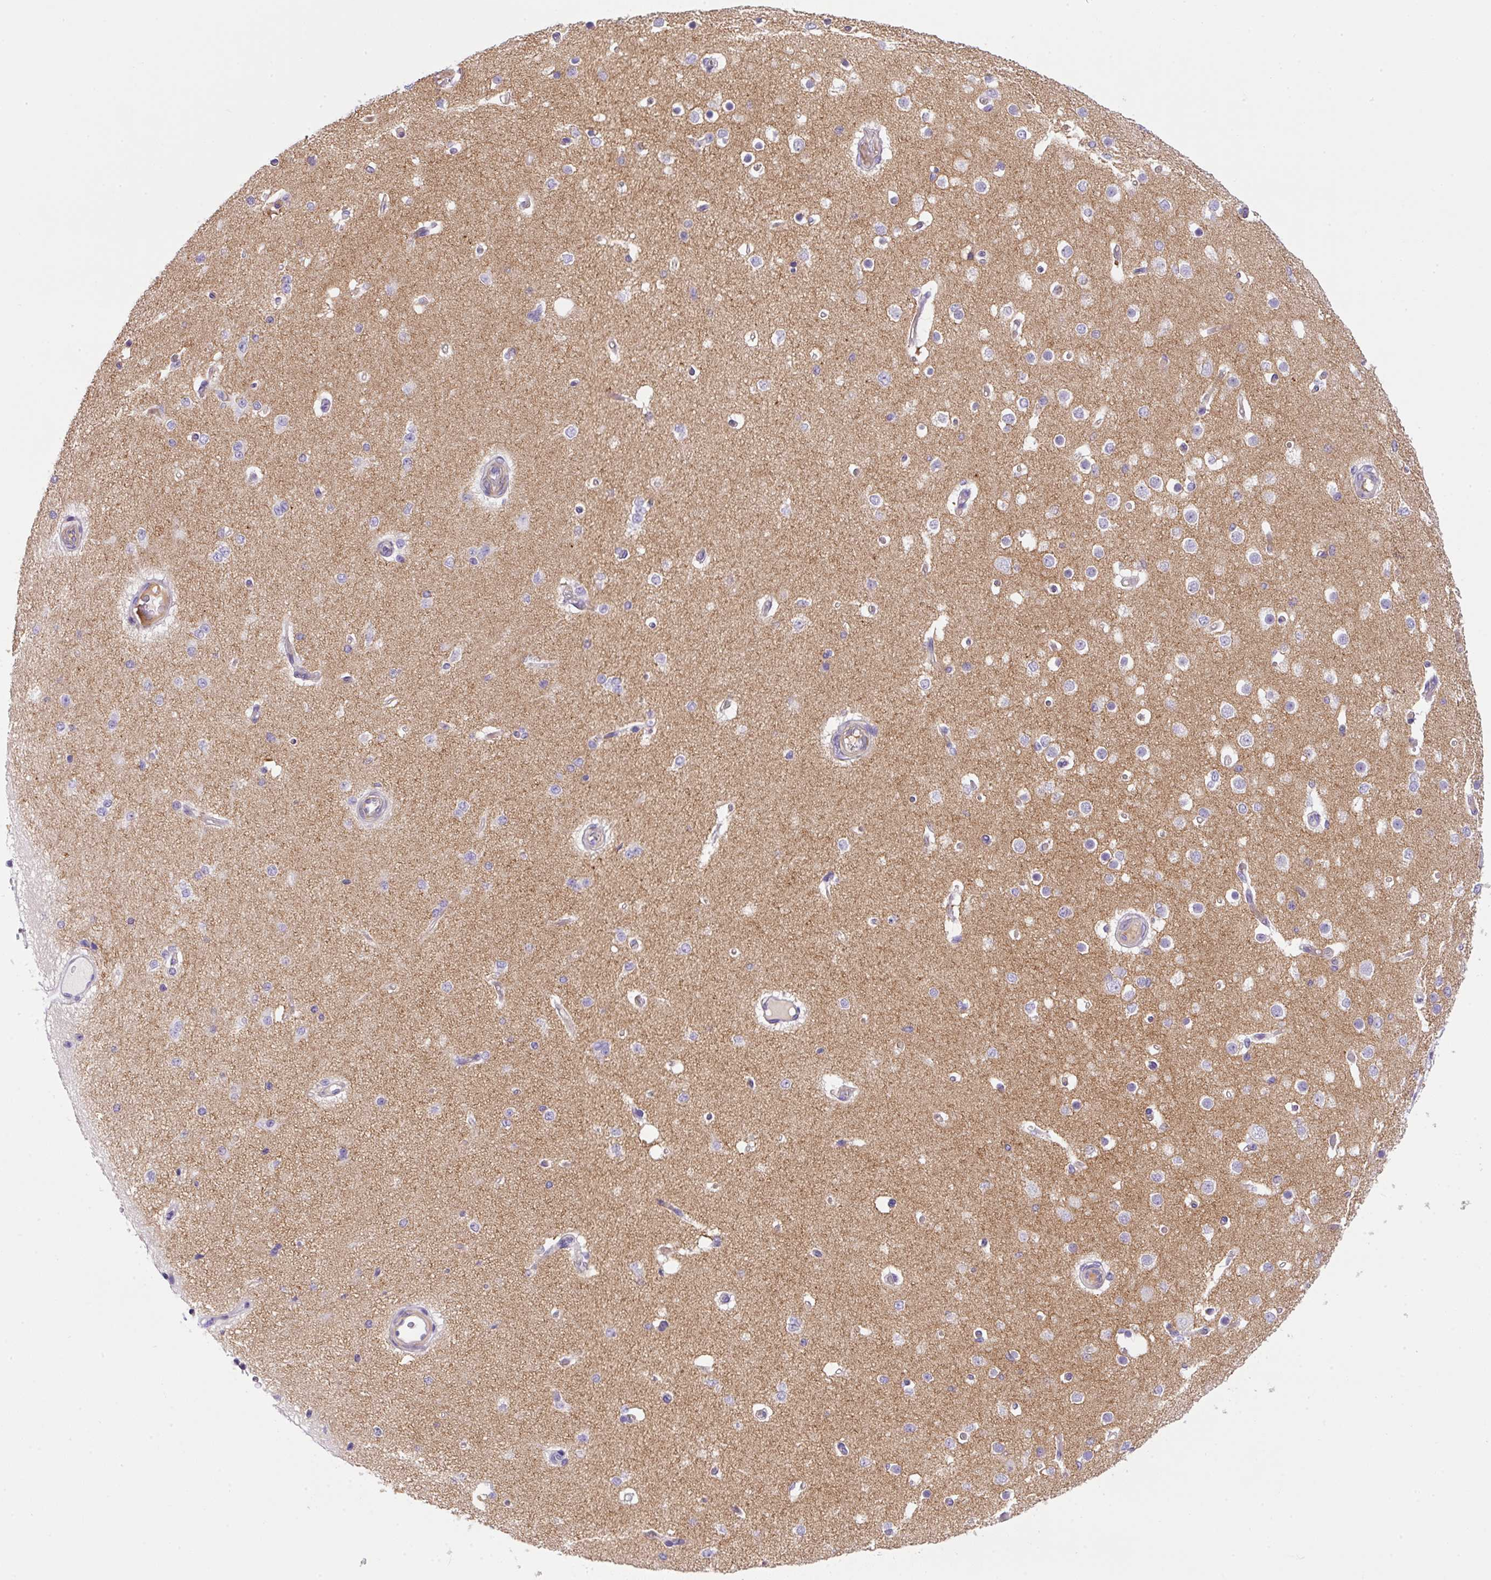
{"staining": {"intensity": "negative", "quantity": "none", "location": "none"}, "tissue": "cerebral cortex", "cell_type": "Endothelial cells", "image_type": "normal", "snomed": [{"axis": "morphology", "description": "Normal tissue, NOS"}, {"axis": "morphology", "description": "Inflammation, NOS"}, {"axis": "topography", "description": "Cerebral cortex"}], "caption": "High magnification brightfield microscopy of unremarkable cerebral cortex stained with DAB (3,3'-diaminobenzidine) (brown) and counterstained with hematoxylin (blue): endothelial cells show no significant expression.", "gene": "NPTN", "patient": {"sex": "male", "age": 6}}